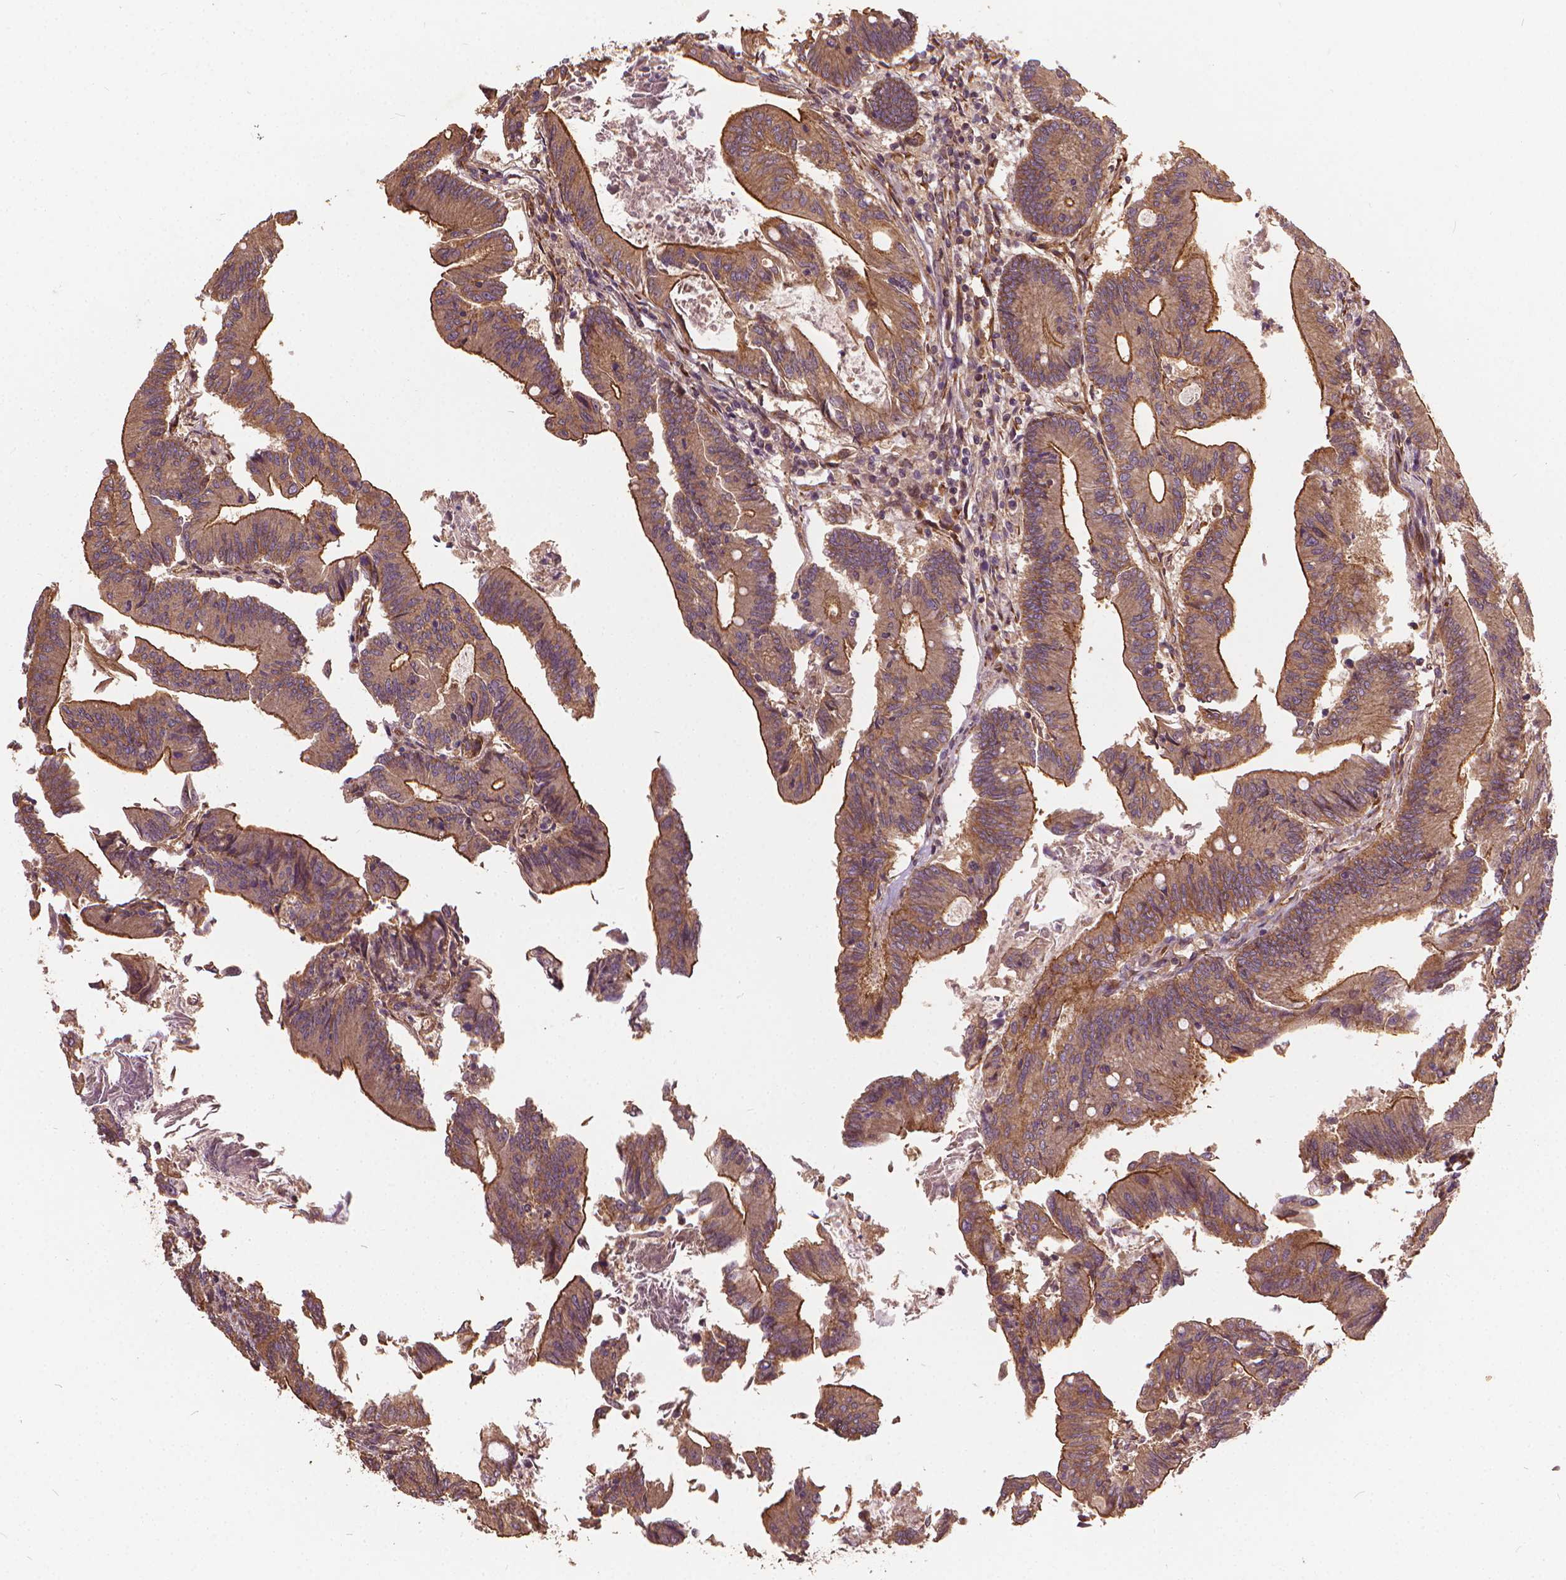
{"staining": {"intensity": "moderate", "quantity": ">75%", "location": "cytoplasmic/membranous"}, "tissue": "colorectal cancer", "cell_type": "Tumor cells", "image_type": "cancer", "snomed": [{"axis": "morphology", "description": "Adenocarcinoma, NOS"}, {"axis": "topography", "description": "Colon"}], "caption": "An immunohistochemistry (IHC) histopathology image of neoplastic tissue is shown. Protein staining in brown labels moderate cytoplasmic/membranous positivity in colorectal cancer (adenocarcinoma) within tumor cells. The staining is performed using DAB brown chromogen to label protein expression. The nuclei are counter-stained blue using hematoxylin.", "gene": "UBXN2A", "patient": {"sex": "female", "age": 70}}